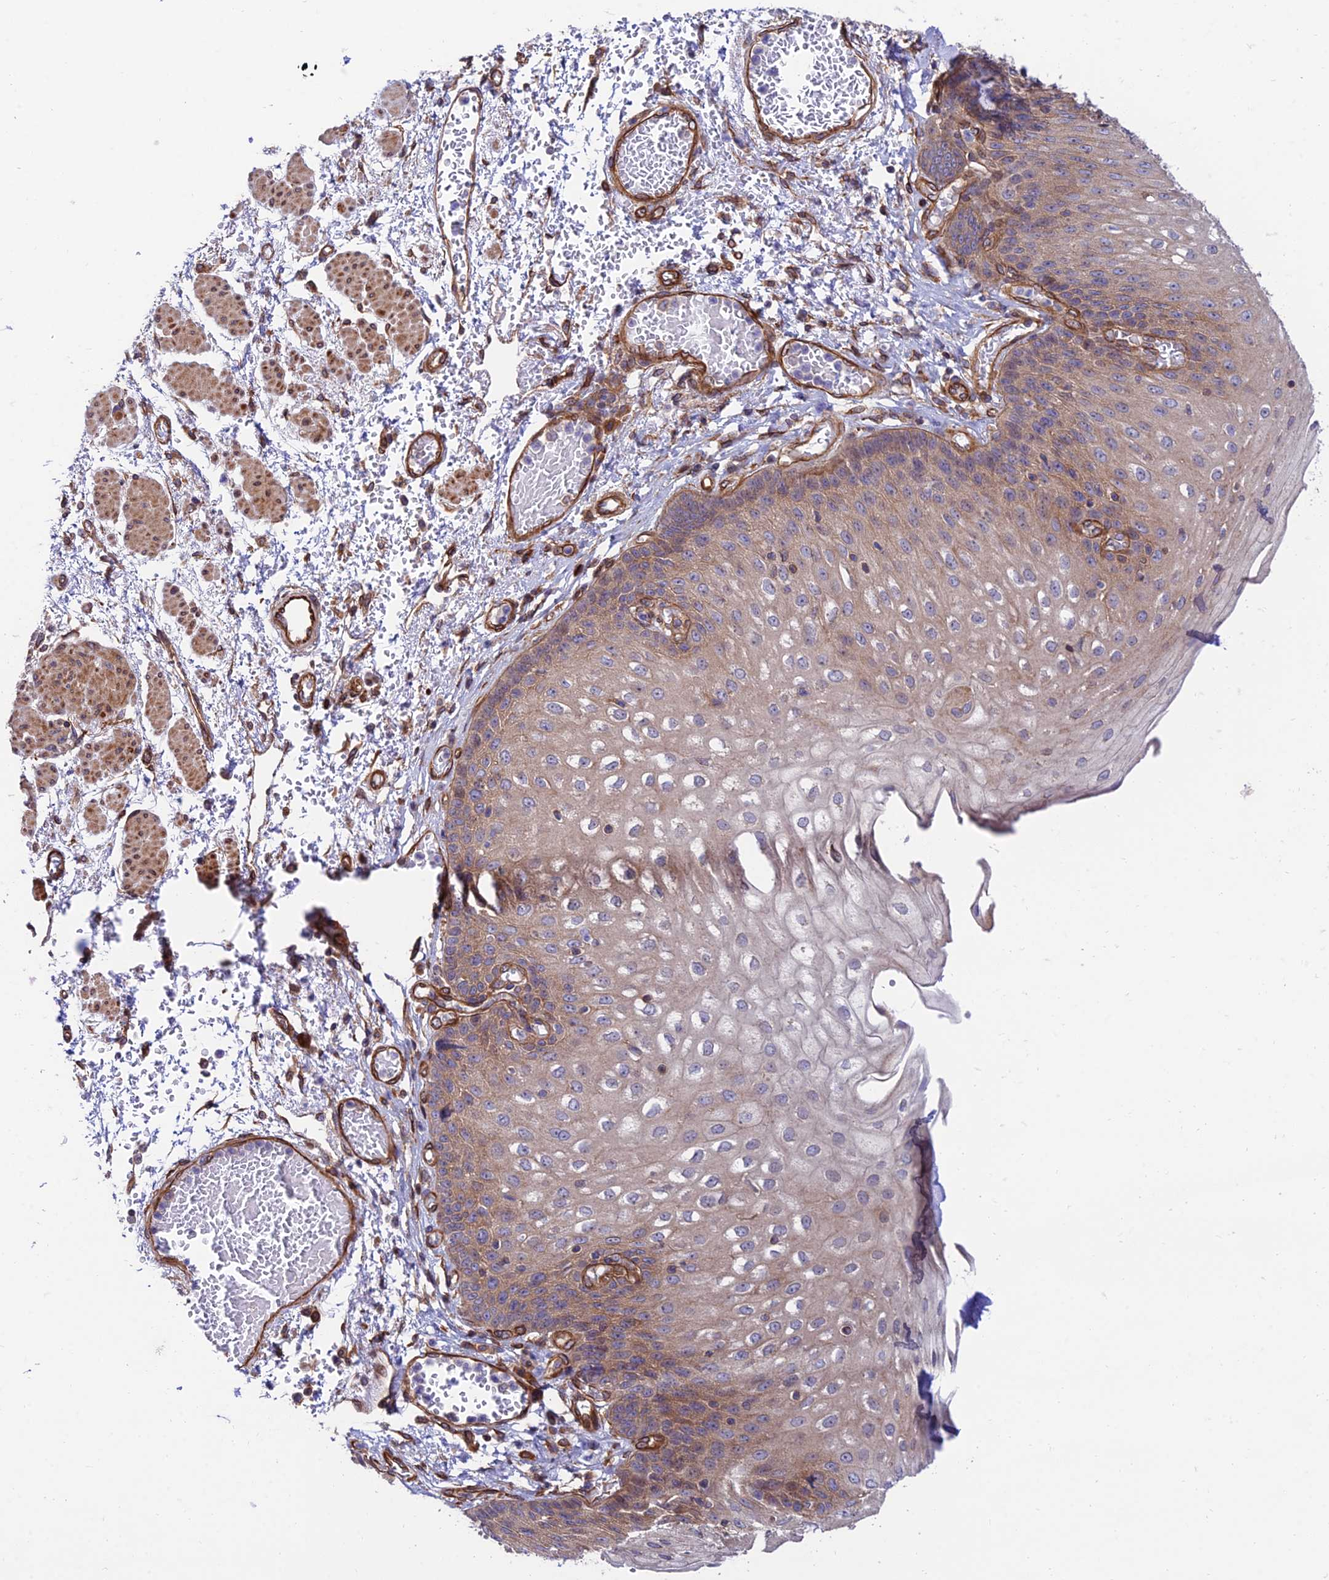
{"staining": {"intensity": "moderate", "quantity": "25%-75%", "location": "cytoplasmic/membranous,nuclear"}, "tissue": "esophagus", "cell_type": "Squamous epithelial cells", "image_type": "normal", "snomed": [{"axis": "morphology", "description": "Normal tissue, NOS"}, {"axis": "topography", "description": "Esophagus"}], "caption": "Approximately 25%-75% of squamous epithelial cells in unremarkable esophagus demonstrate moderate cytoplasmic/membranous,nuclear protein staining as visualized by brown immunohistochemical staining.", "gene": "EXOC3L4", "patient": {"sex": "male", "age": 81}}